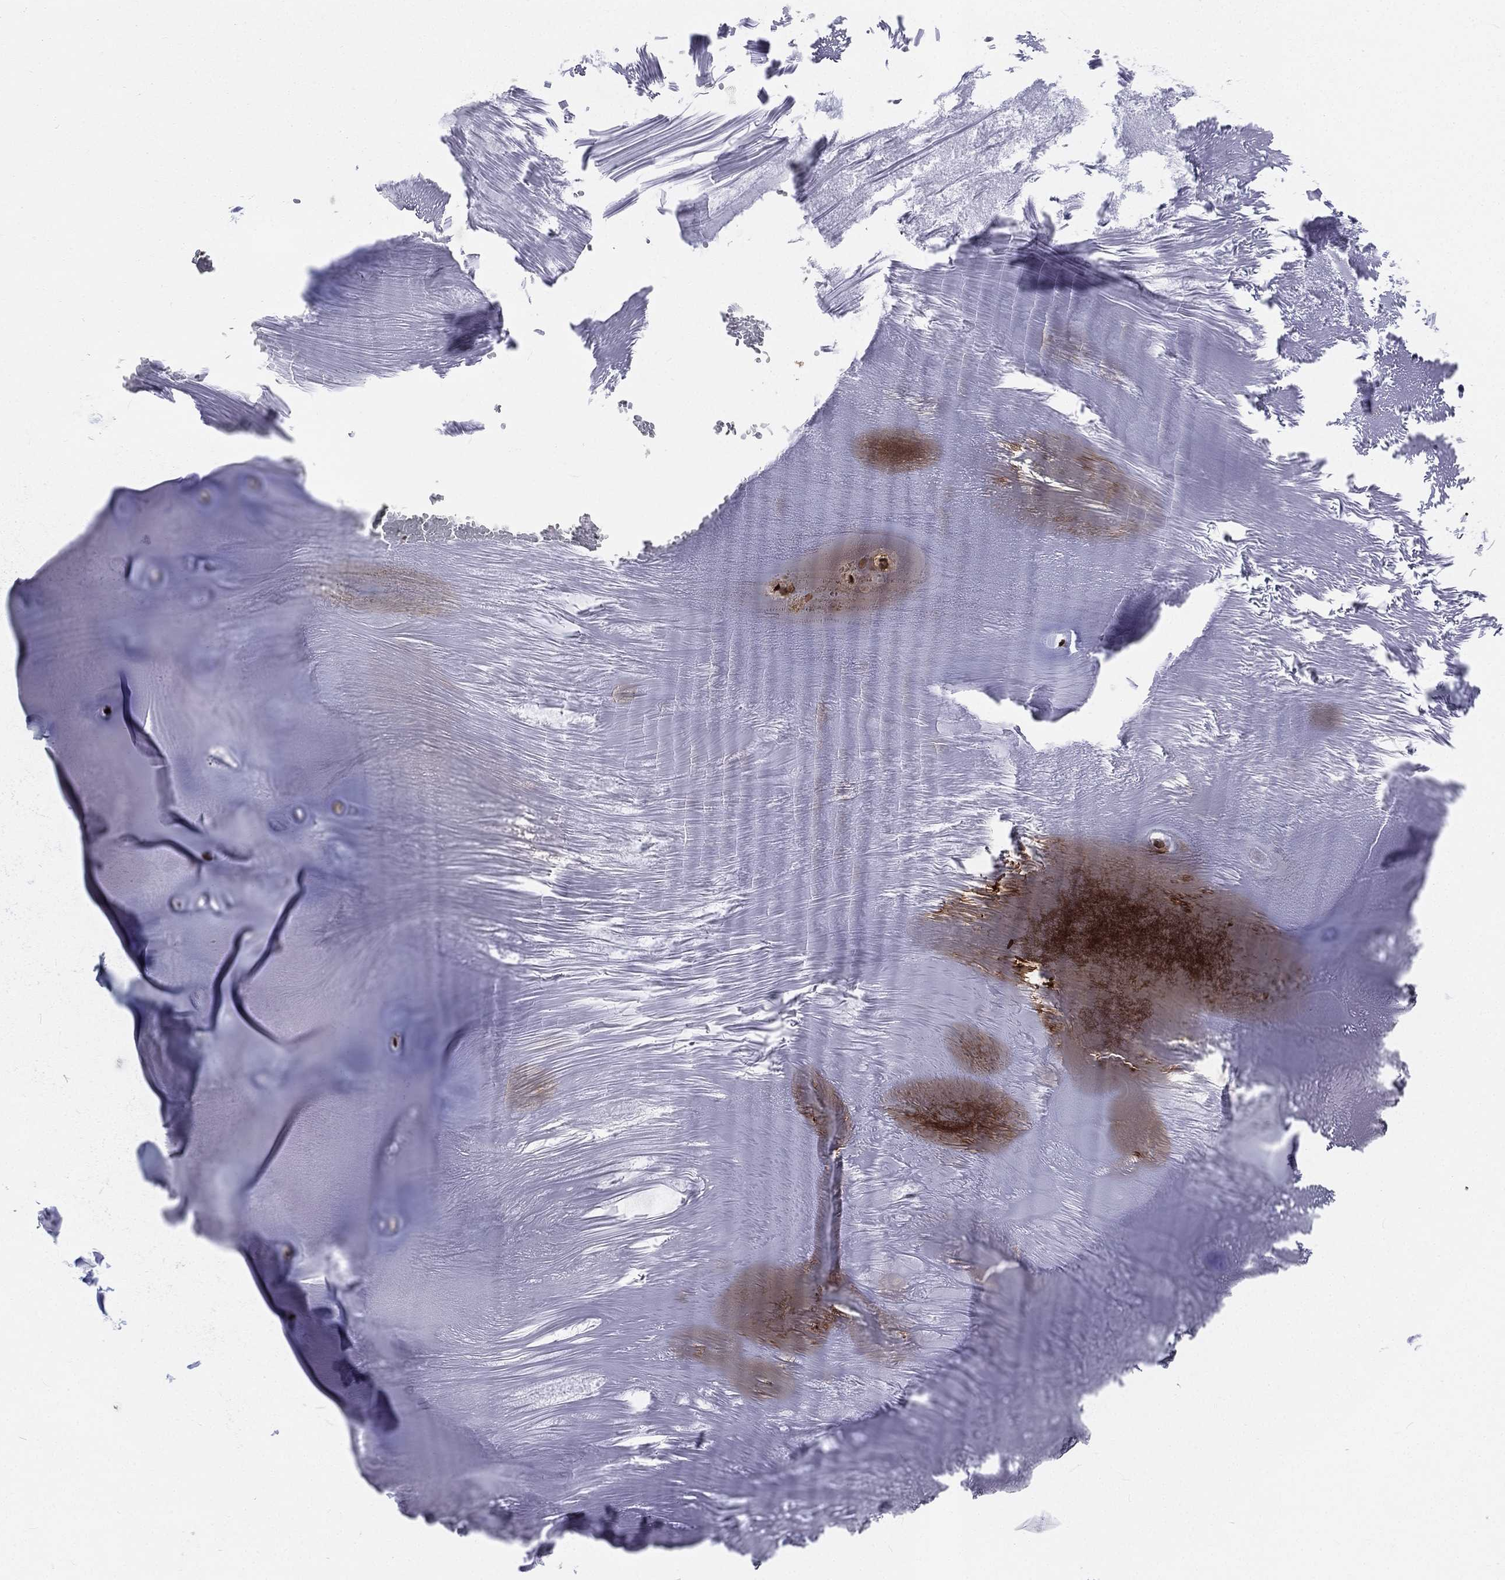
{"staining": {"intensity": "moderate", "quantity": "<25%", "location": "nuclear"}, "tissue": "adipose tissue", "cell_type": "Adipocytes", "image_type": "normal", "snomed": [{"axis": "morphology", "description": "Normal tissue, NOS"}, {"axis": "topography", "description": "Cartilage tissue"}], "caption": "High-power microscopy captured an IHC image of benign adipose tissue, revealing moderate nuclear positivity in approximately <25% of adipocytes.", "gene": "POLB", "patient": {"sex": "male", "age": 81}}